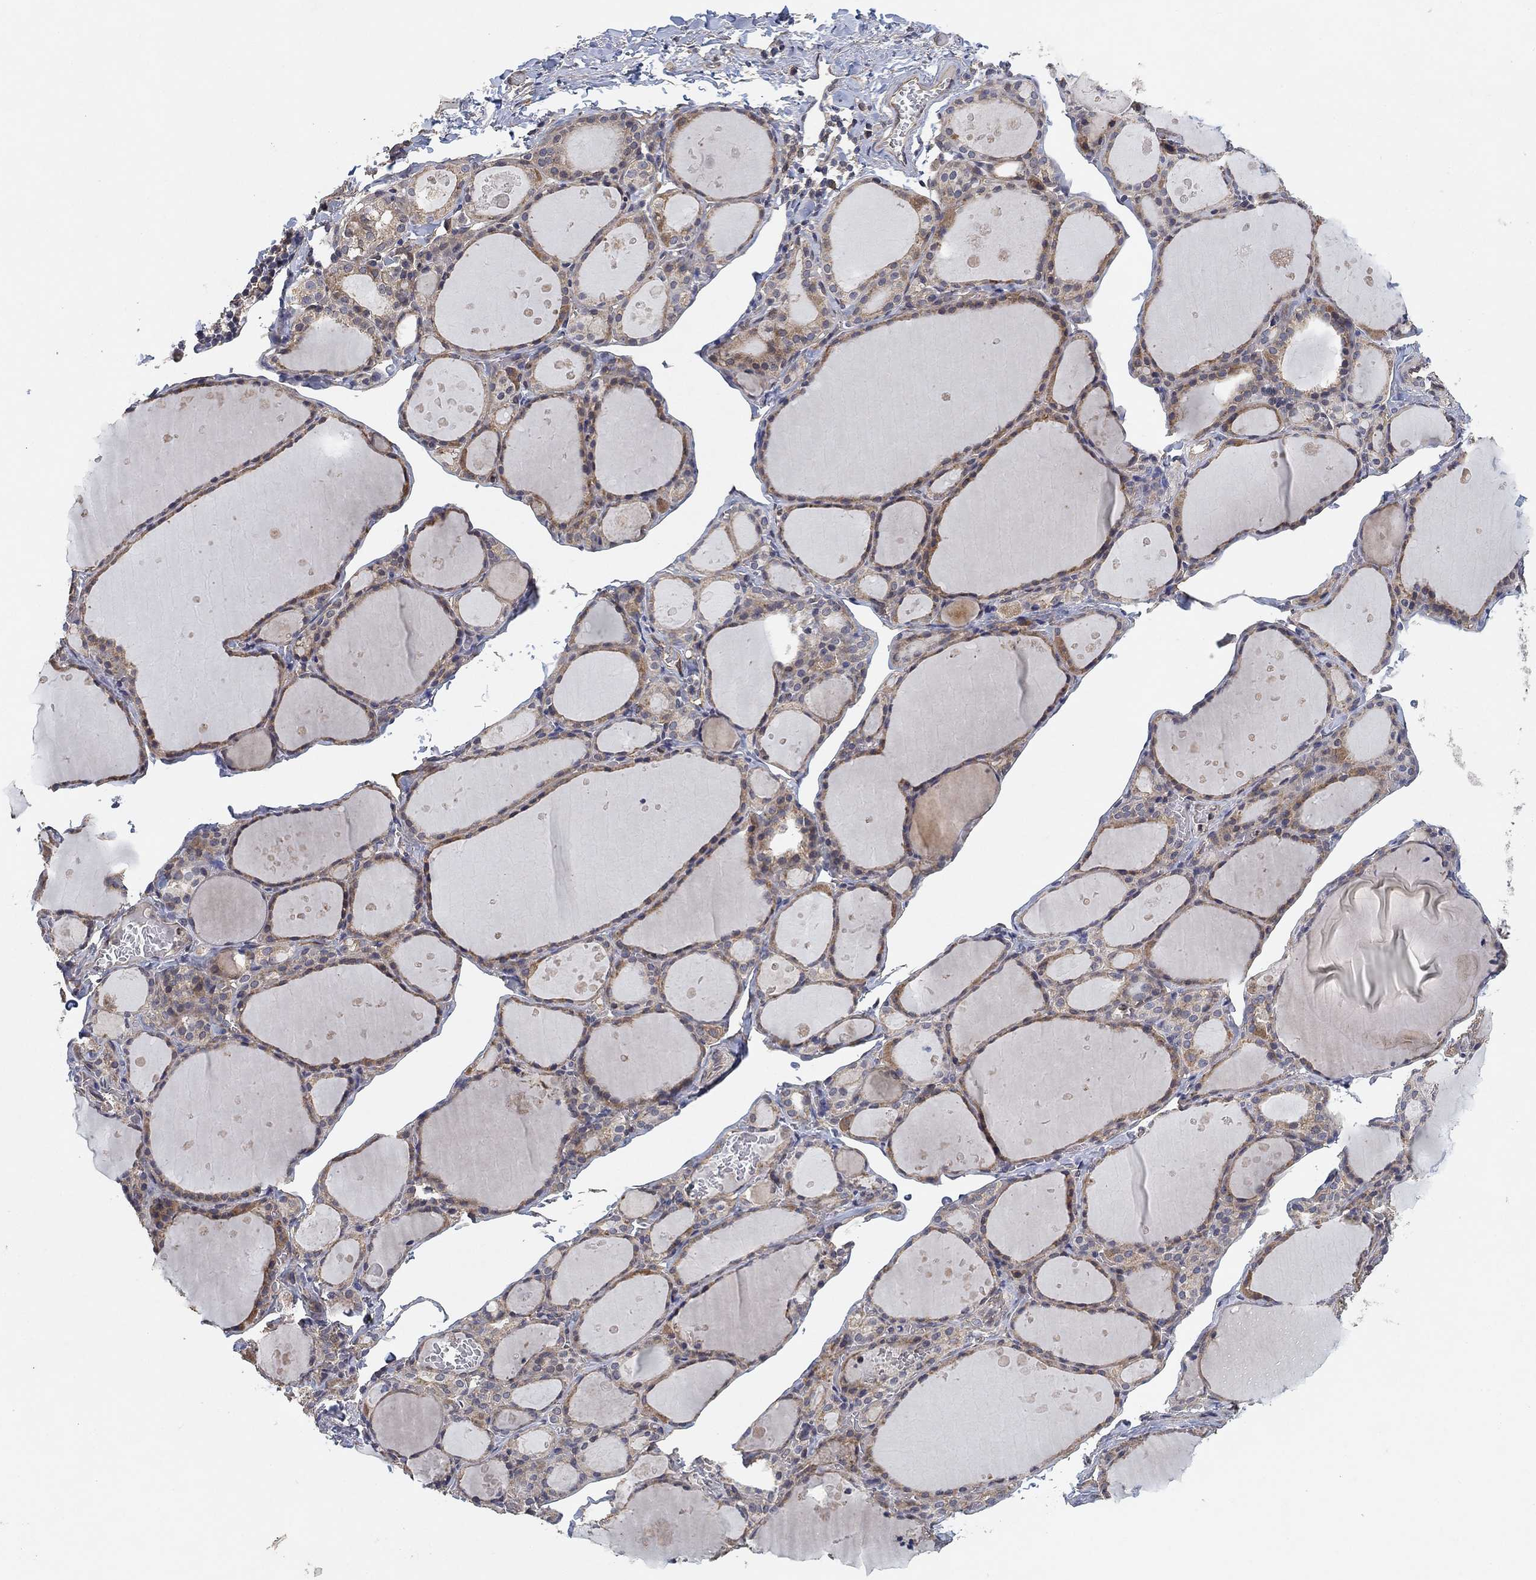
{"staining": {"intensity": "weak", "quantity": "25%-75%", "location": "cytoplasmic/membranous"}, "tissue": "thyroid gland", "cell_type": "Glandular cells", "image_type": "normal", "snomed": [{"axis": "morphology", "description": "Normal tissue, NOS"}, {"axis": "topography", "description": "Thyroid gland"}], "caption": "A micrograph of thyroid gland stained for a protein shows weak cytoplasmic/membranous brown staining in glandular cells.", "gene": "MCUR1", "patient": {"sex": "male", "age": 68}}